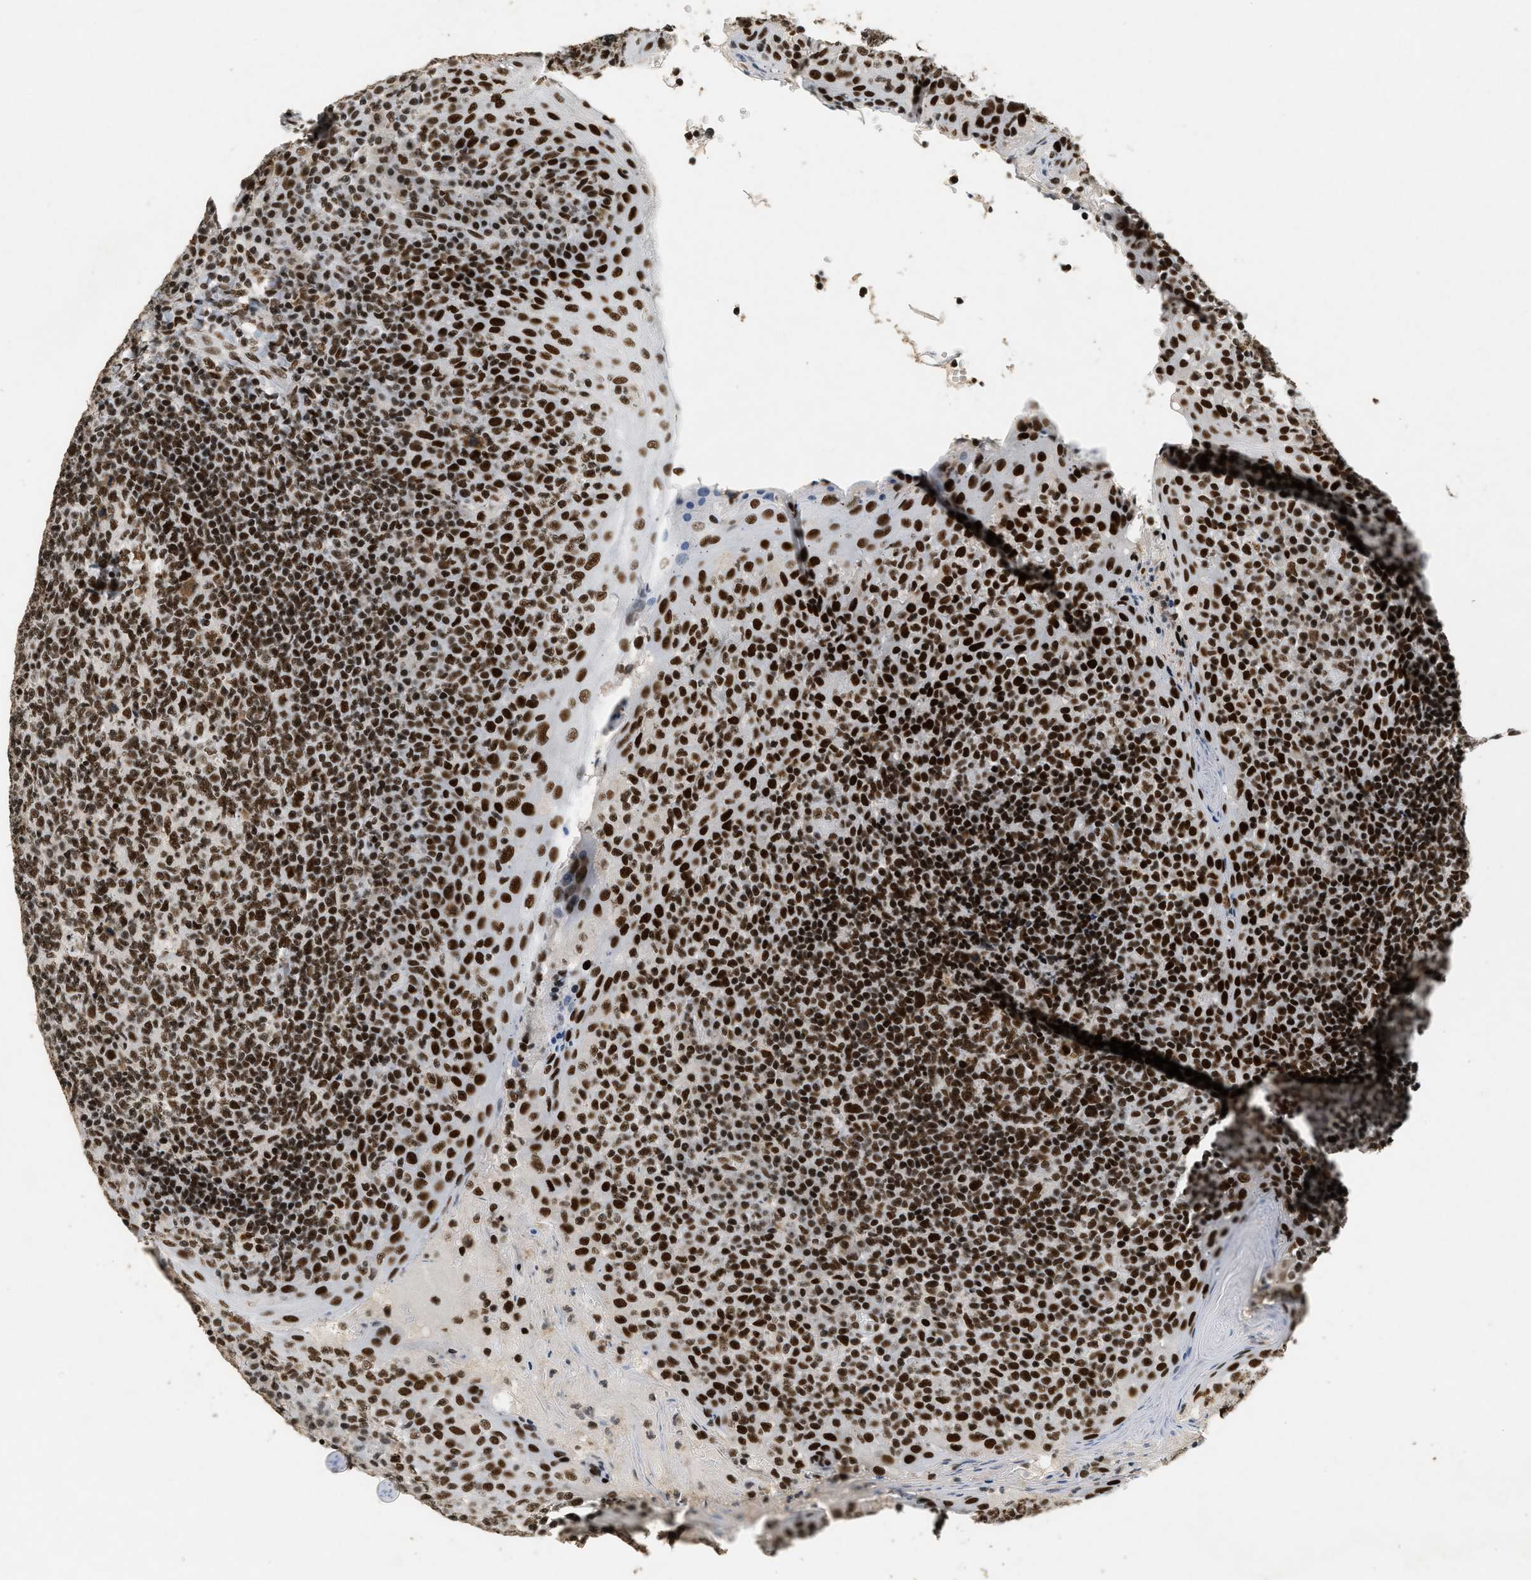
{"staining": {"intensity": "strong", "quantity": ">75%", "location": "nuclear"}, "tissue": "tonsil", "cell_type": "Germinal center cells", "image_type": "normal", "snomed": [{"axis": "morphology", "description": "Normal tissue, NOS"}, {"axis": "topography", "description": "Tonsil"}], "caption": "A high-resolution photomicrograph shows IHC staining of benign tonsil, which shows strong nuclear positivity in about >75% of germinal center cells. Using DAB (3,3'-diaminobenzidine) (brown) and hematoxylin (blue) stains, captured at high magnification using brightfield microscopy.", "gene": "SMARCB1", "patient": {"sex": "female", "age": 19}}